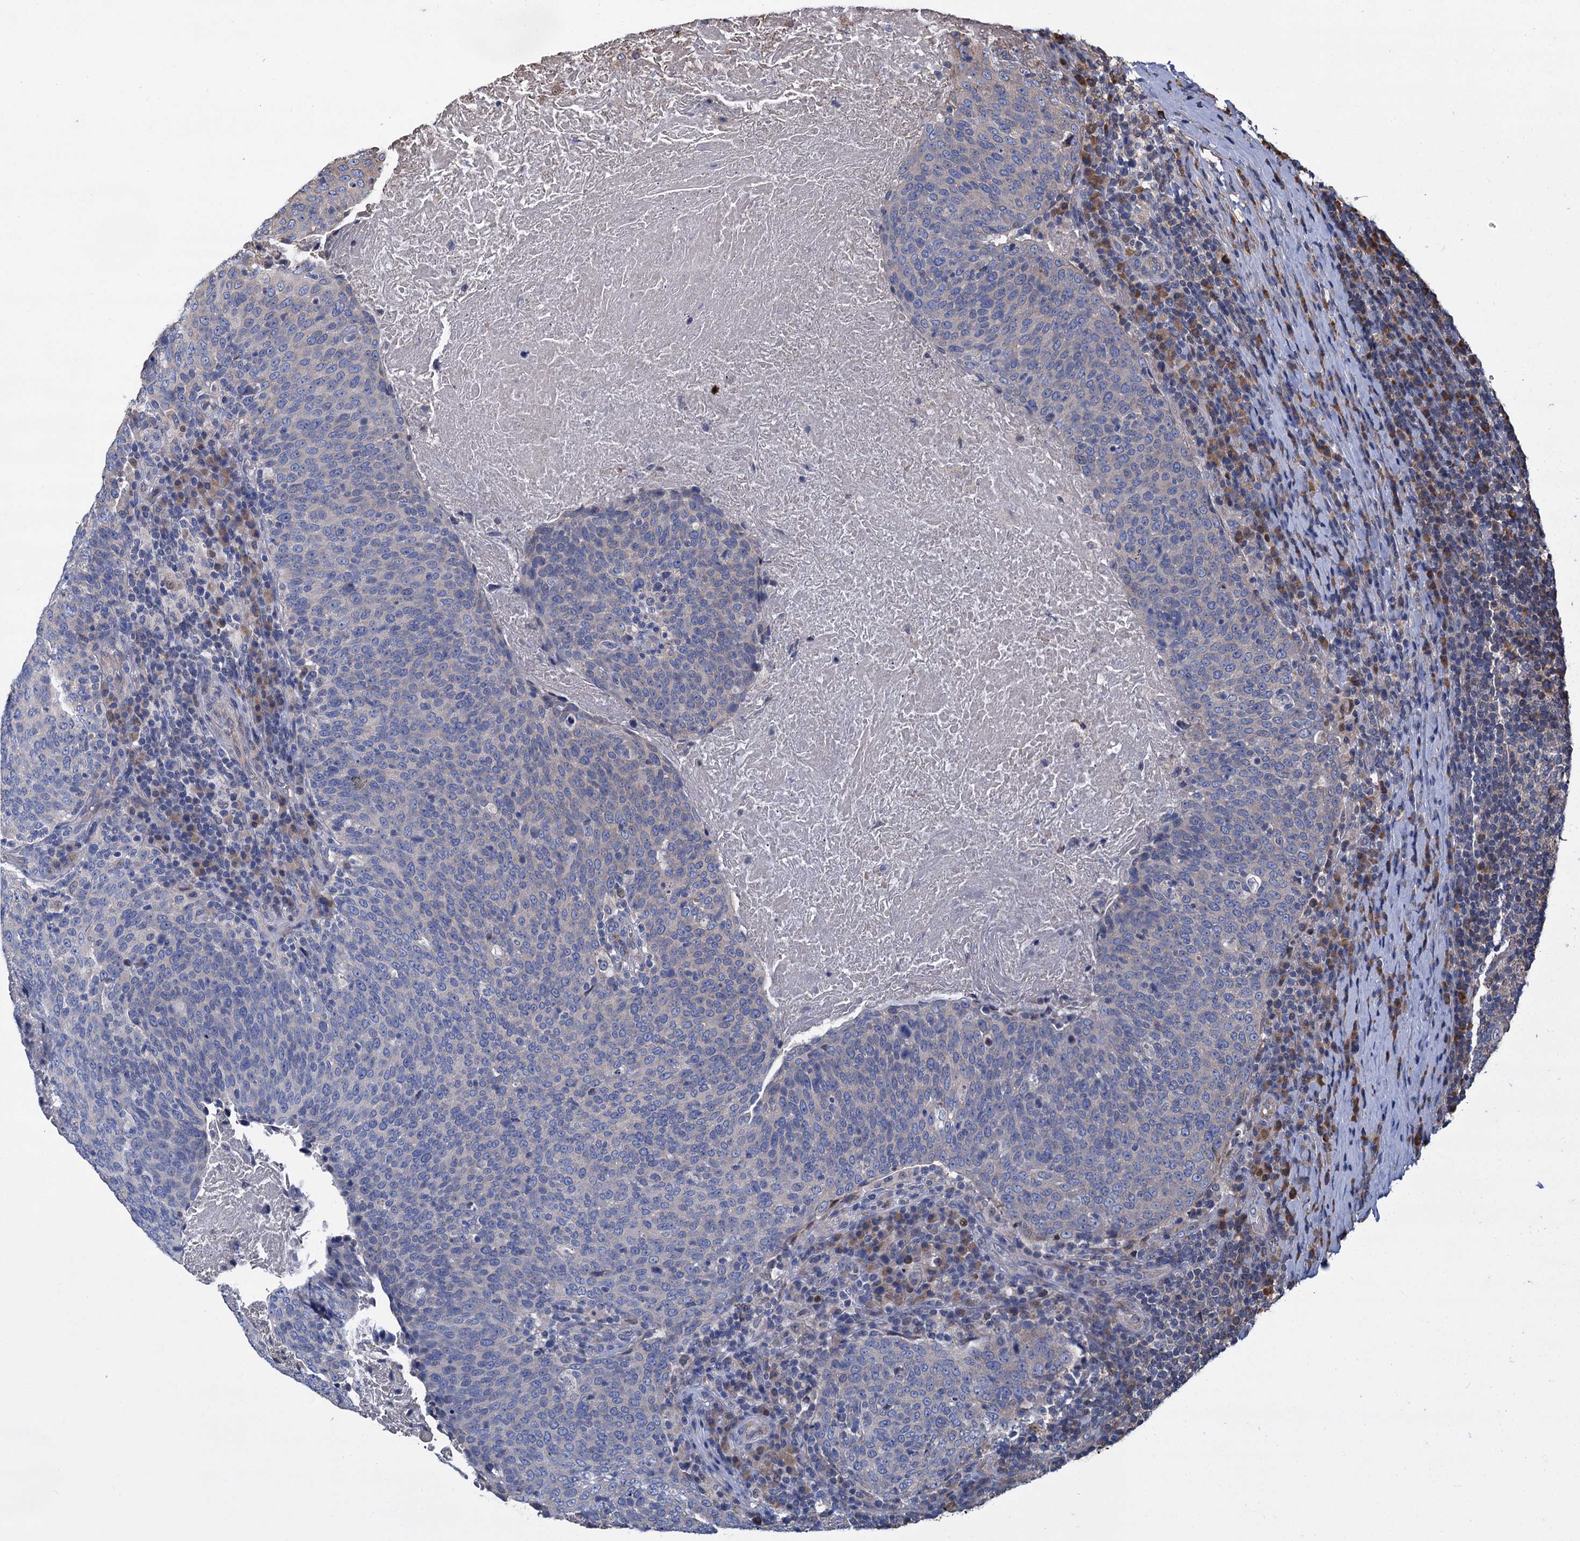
{"staining": {"intensity": "negative", "quantity": "none", "location": "none"}, "tissue": "head and neck cancer", "cell_type": "Tumor cells", "image_type": "cancer", "snomed": [{"axis": "morphology", "description": "Squamous cell carcinoma, NOS"}, {"axis": "morphology", "description": "Squamous cell carcinoma, metastatic, NOS"}, {"axis": "topography", "description": "Lymph node"}, {"axis": "topography", "description": "Head-Neck"}], "caption": "A high-resolution histopathology image shows IHC staining of squamous cell carcinoma (head and neck), which shows no significant expression in tumor cells. The staining was performed using DAB to visualize the protein expression in brown, while the nuclei were stained in blue with hematoxylin (Magnification: 20x).", "gene": "LINS1", "patient": {"sex": "male", "age": 62}}